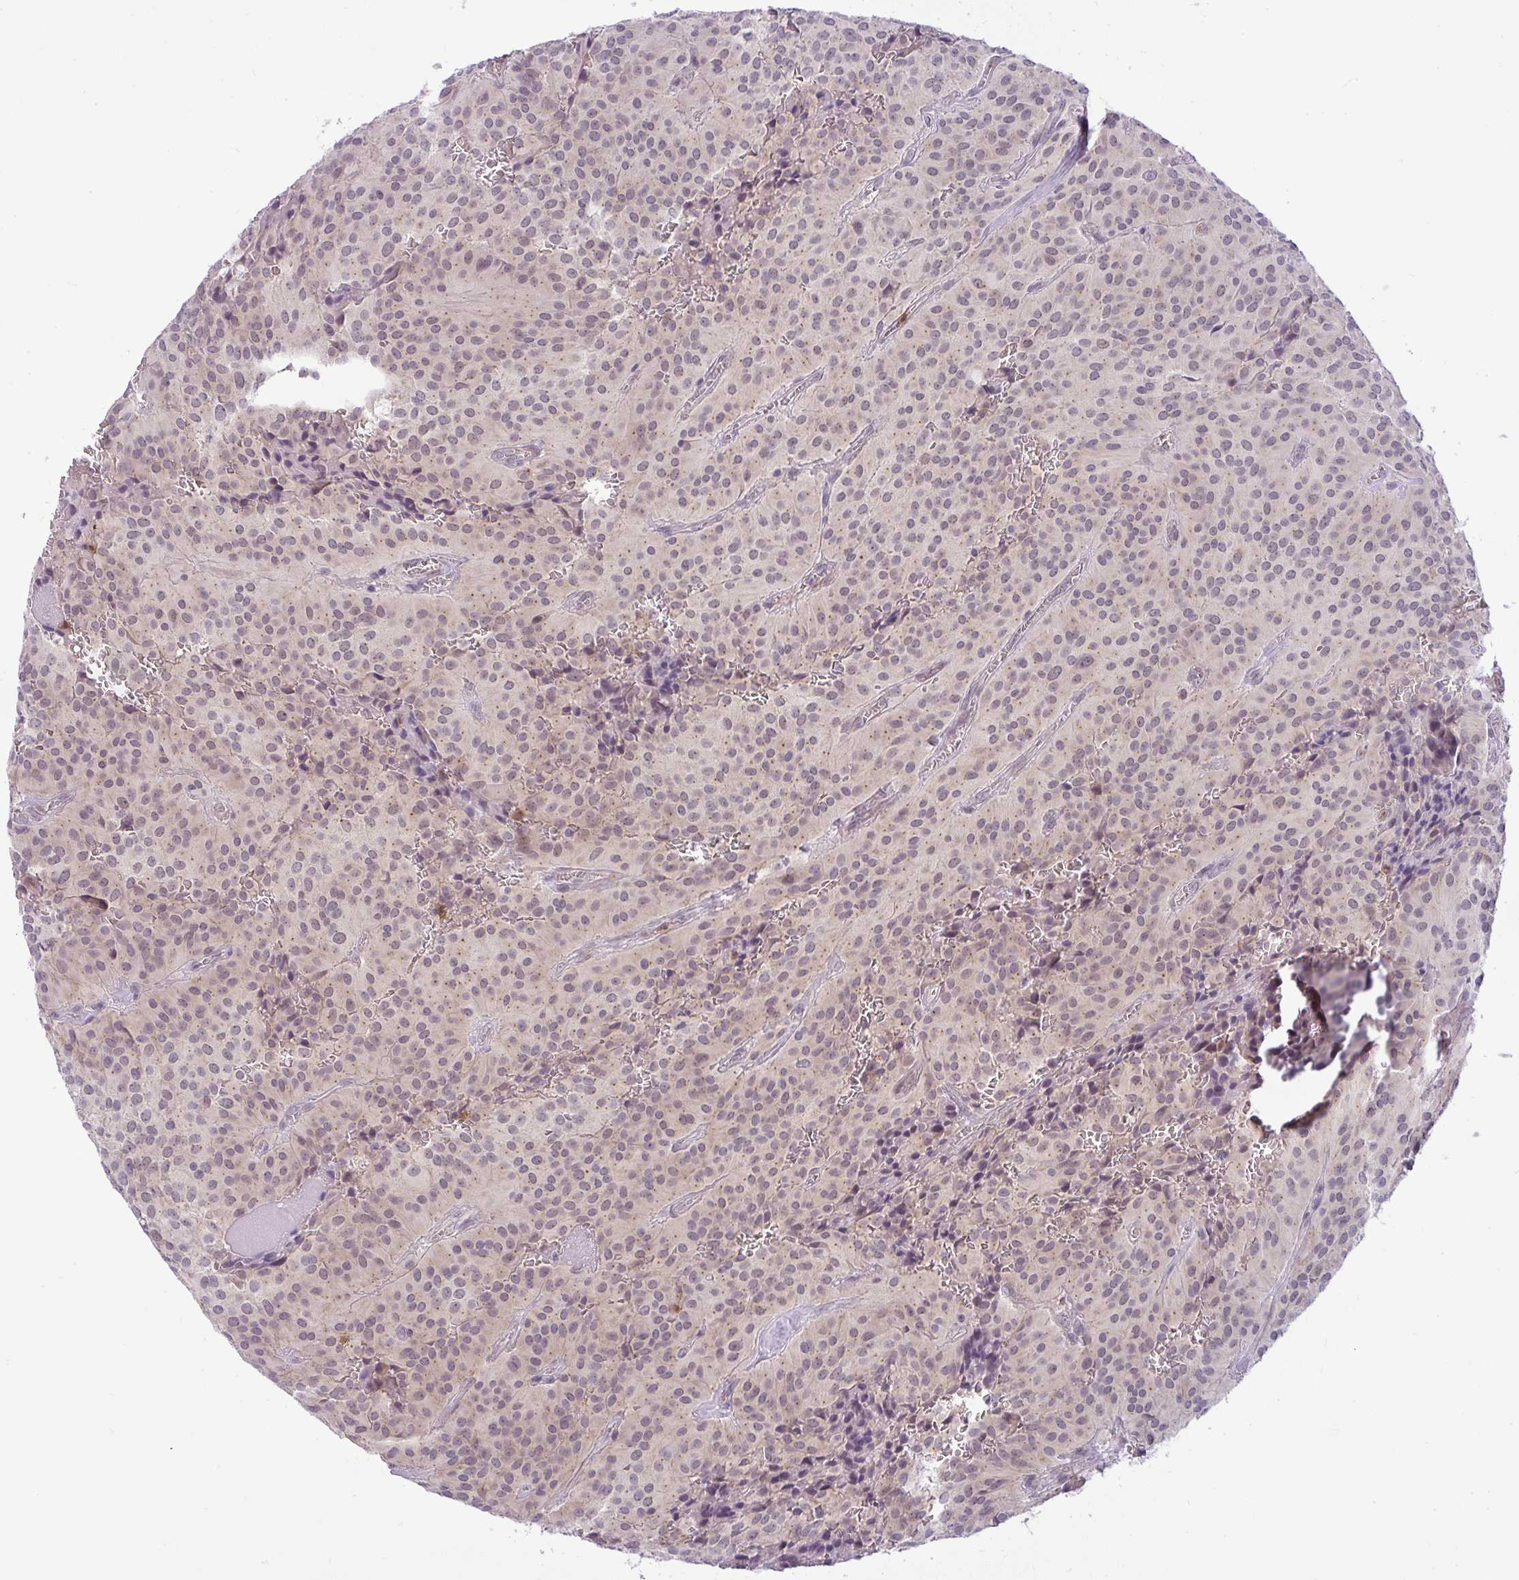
{"staining": {"intensity": "negative", "quantity": "none", "location": "none"}, "tissue": "glioma", "cell_type": "Tumor cells", "image_type": "cancer", "snomed": [{"axis": "morphology", "description": "Glioma, malignant, Low grade"}, {"axis": "topography", "description": "Brain"}], "caption": "An immunohistochemistry photomicrograph of glioma is shown. There is no staining in tumor cells of glioma.", "gene": "DZIP1", "patient": {"sex": "male", "age": 42}}